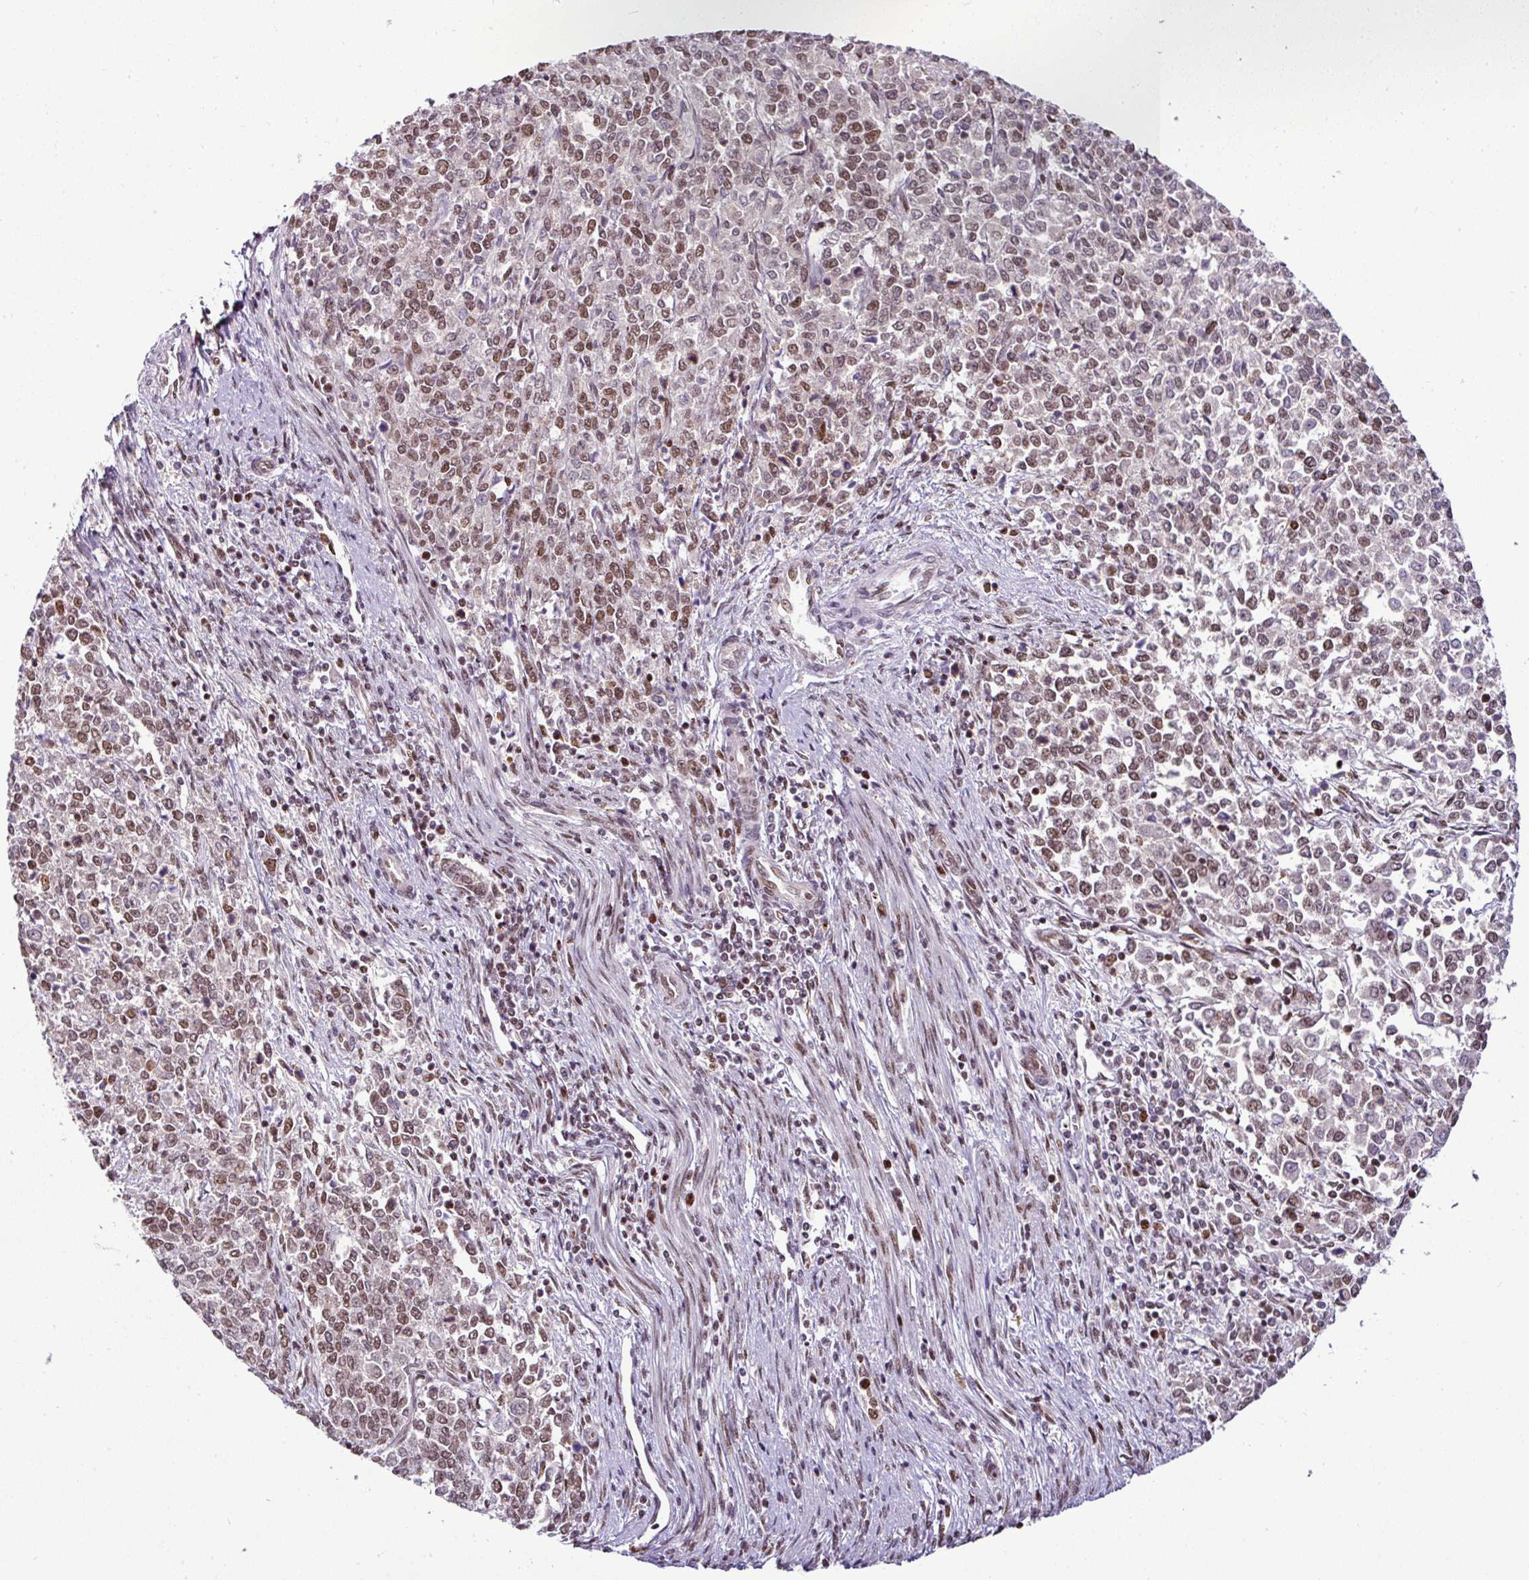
{"staining": {"intensity": "moderate", "quantity": ">75%", "location": "nuclear"}, "tissue": "endometrial cancer", "cell_type": "Tumor cells", "image_type": "cancer", "snomed": [{"axis": "morphology", "description": "Adenocarcinoma, NOS"}, {"axis": "topography", "description": "Endometrium"}], "caption": "This micrograph reveals immunohistochemistry staining of human endometrial cancer (adenocarcinoma), with medium moderate nuclear staining in about >75% of tumor cells.", "gene": "PGAP4", "patient": {"sex": "female", "age": 50}}